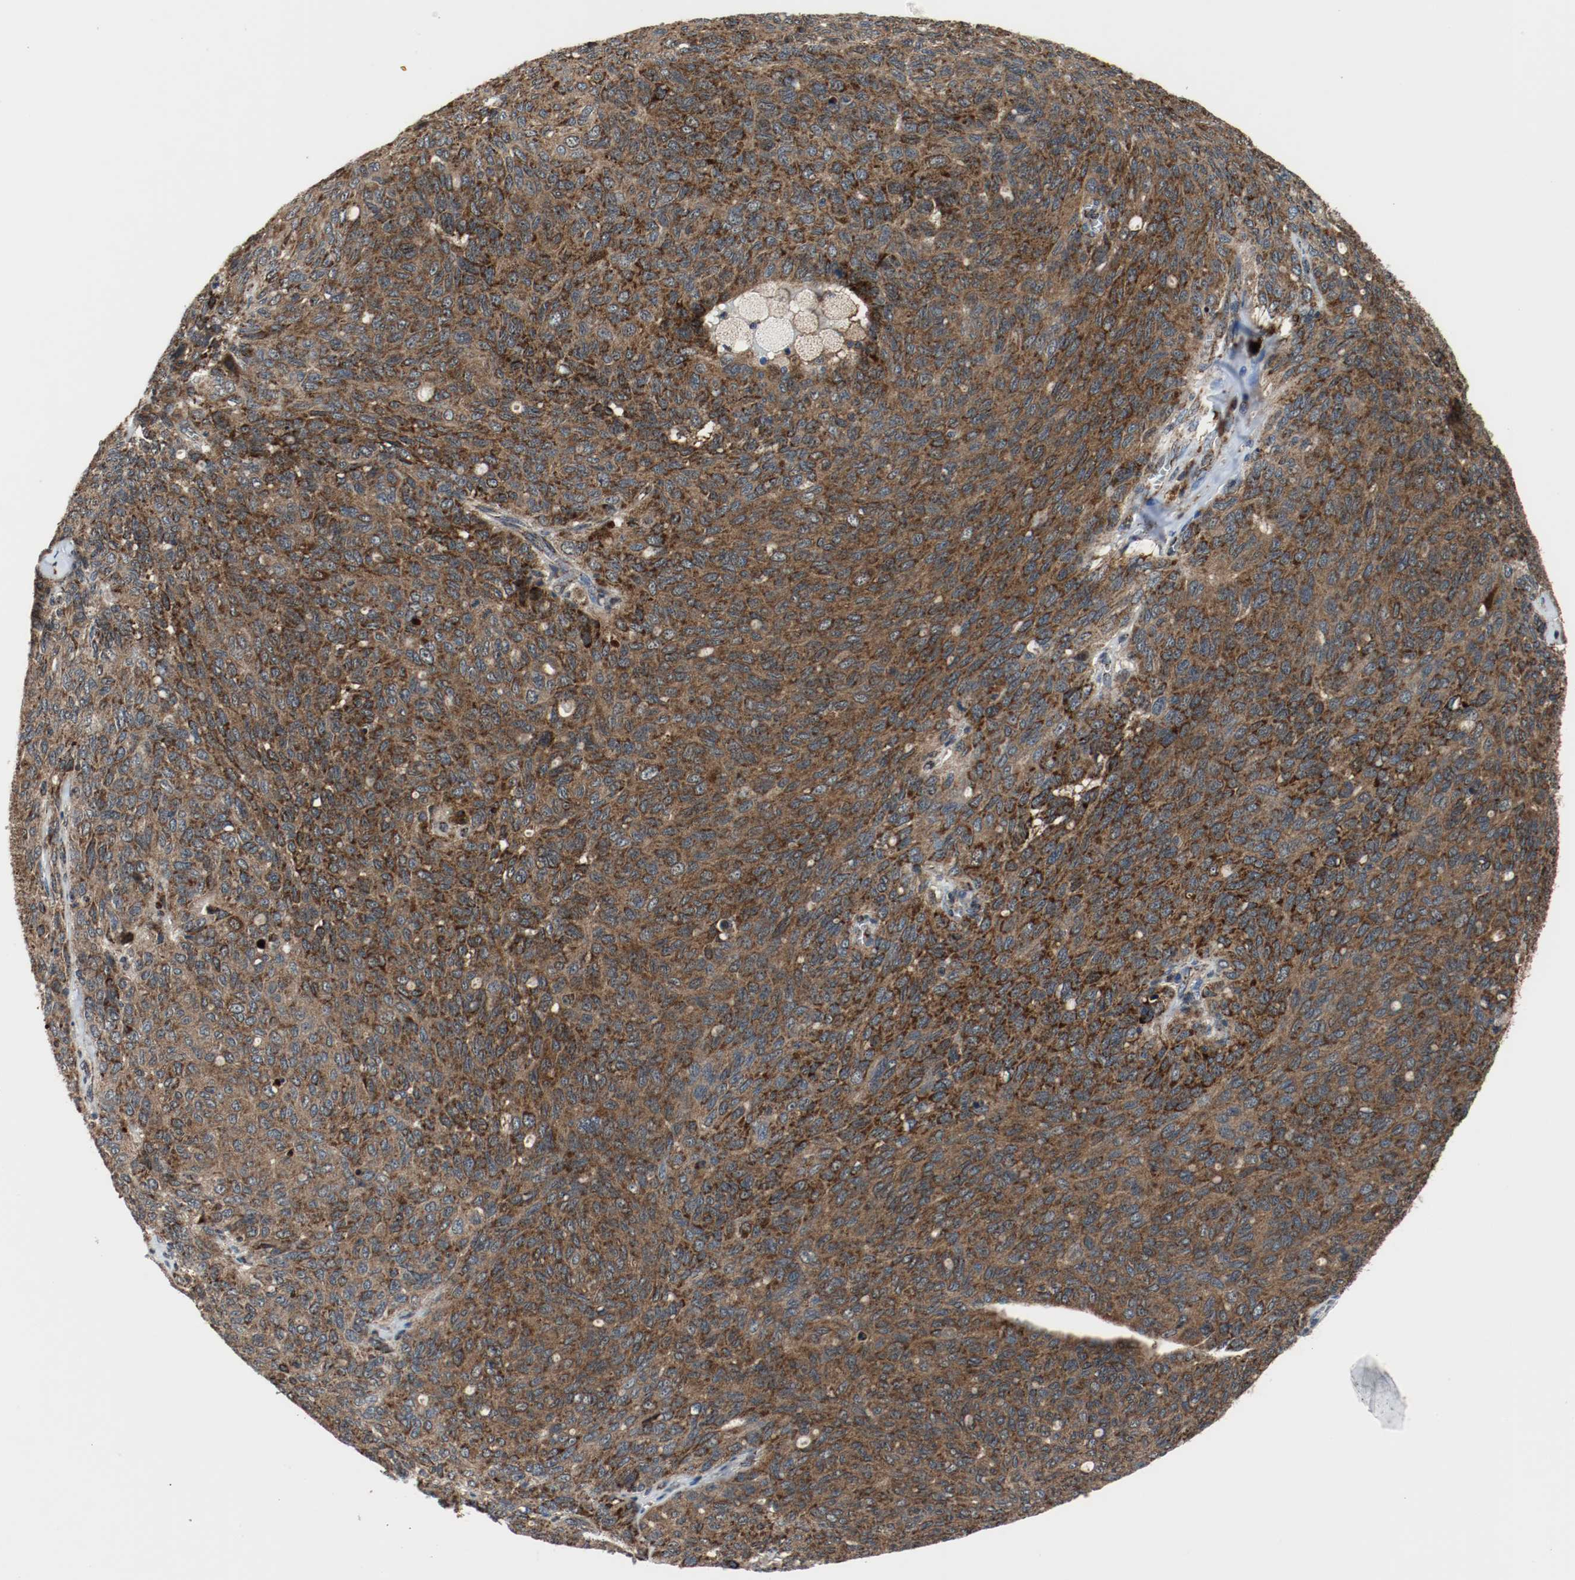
{"staining": {"intensity": "strong", "quantity": ">75%", "location": "cytoplasmic/membranous"}, "tissue": "ovarian cancer", "cell_type": "Tumor cells", "image_type": "cancer", "snomed": [{"axis": "morphology", "description": "Carcinoma, endometroid"}, {"axis": "topography", "description": "Ovary"}], "caption": "Ovarian endometroid carcinoma was stained to show a protein in brown. There is high levels of strong cytoplasmic/membranous staining in about >75% of tumor cells.", "gene": "TXNRD1", "patient": {"sex": "female", "age": 60}}